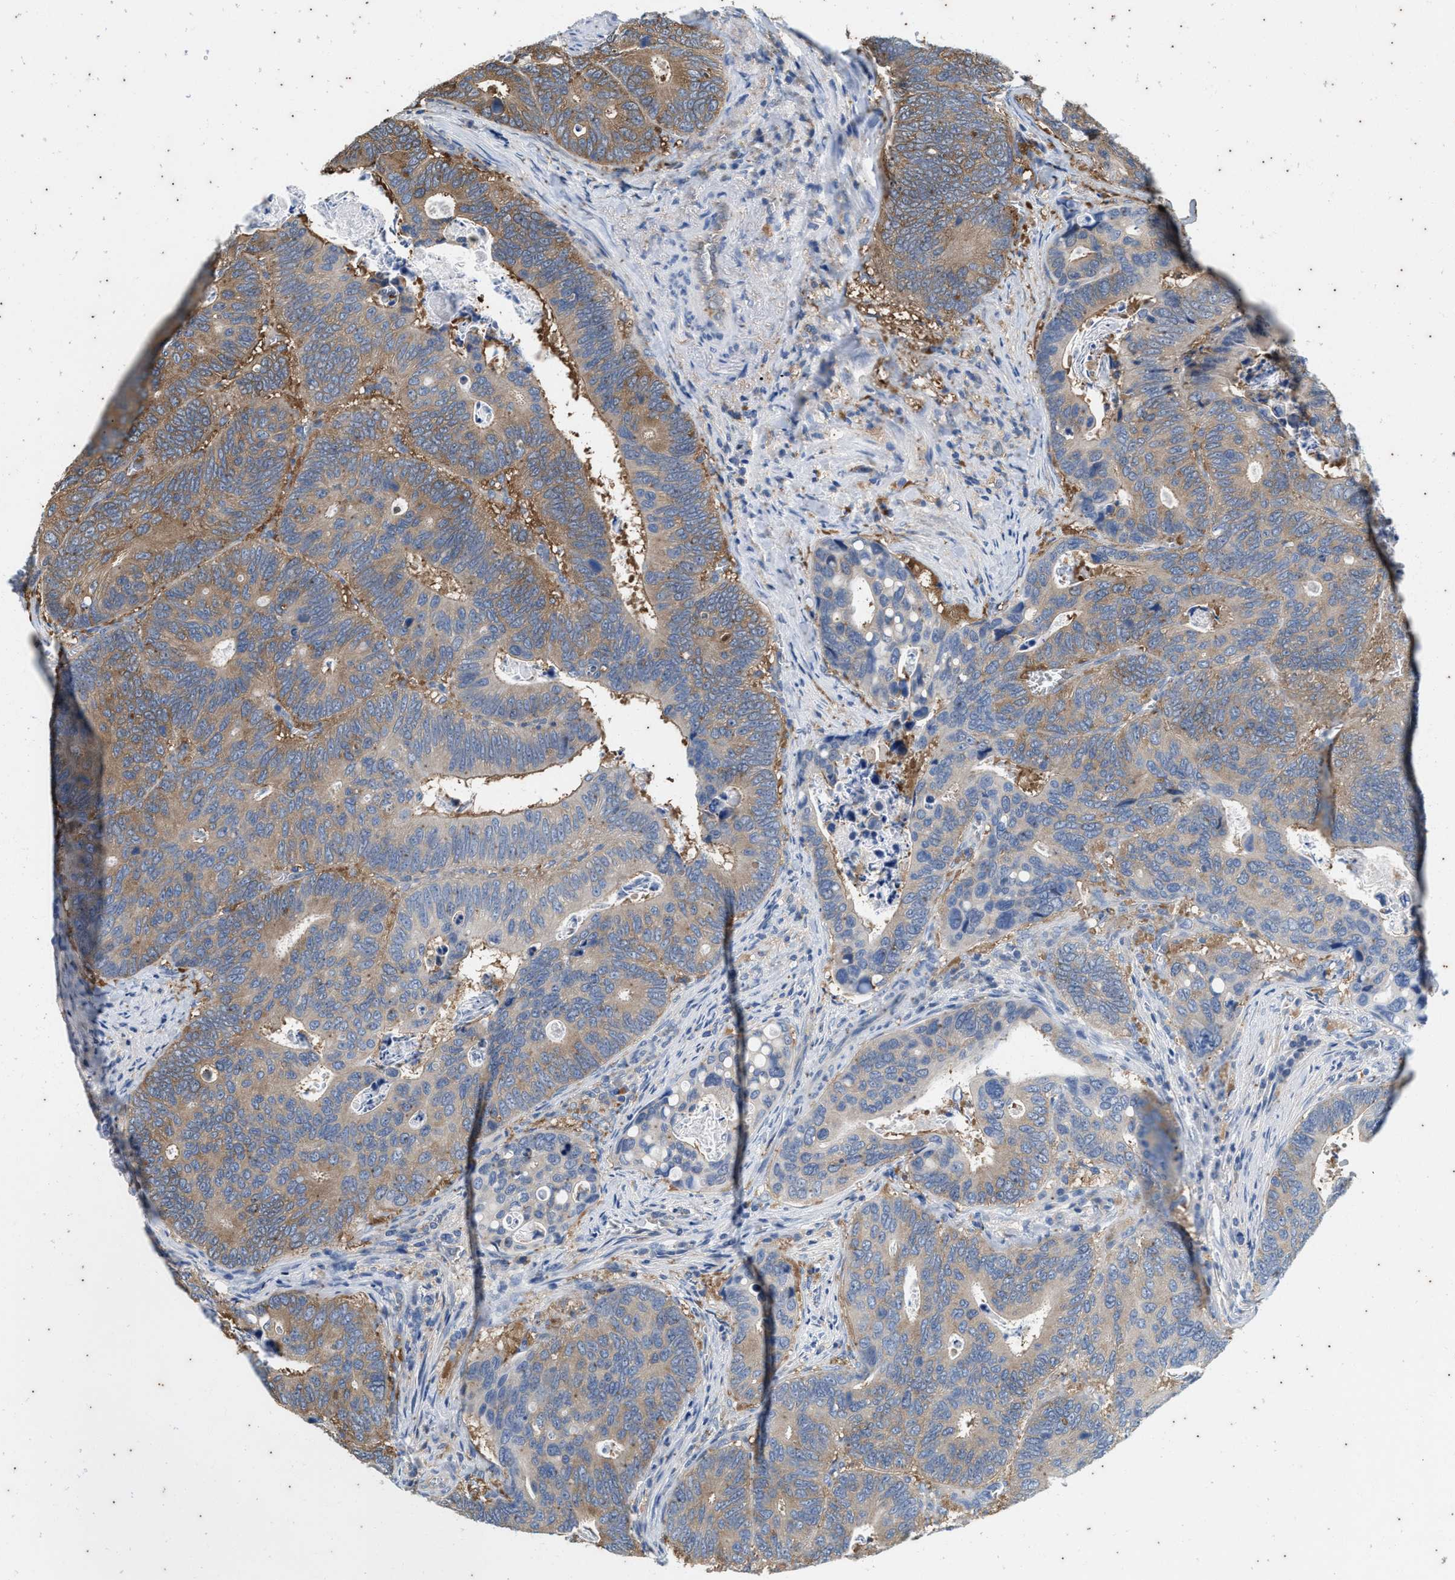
{"staining": {"intensity": "moderate", "quantity": ">75%", "location": "cytoplasmic/membranous"}, "tissue": "colorectal cancer", "cell_type": "Tumor cells", "image_type": "cancer", "snomed": [{"axis": "morphology", "description": "Inflammation, NOS"}, {"axis": "morphology", "description": "Adenocarcinoma, NOS"}, {"axis": "topography", "description": "Colon"}], "caption": "Immunohistochemistry staining of adenocarcinoma (colorectal), which reveals medium levels of moderate cytoplasmic/membranous positivity in about >75% of tumor cells indicating moderate cytoplasmic/membranous protein staining. The staining was performed using DAB (3,3'-diaminobenzidine) (brown) for protein detection and nuclei were counterstained in hematoxylin (blue).", "gene": "COX19", "patient": {"sex": "male", "age": 72}}